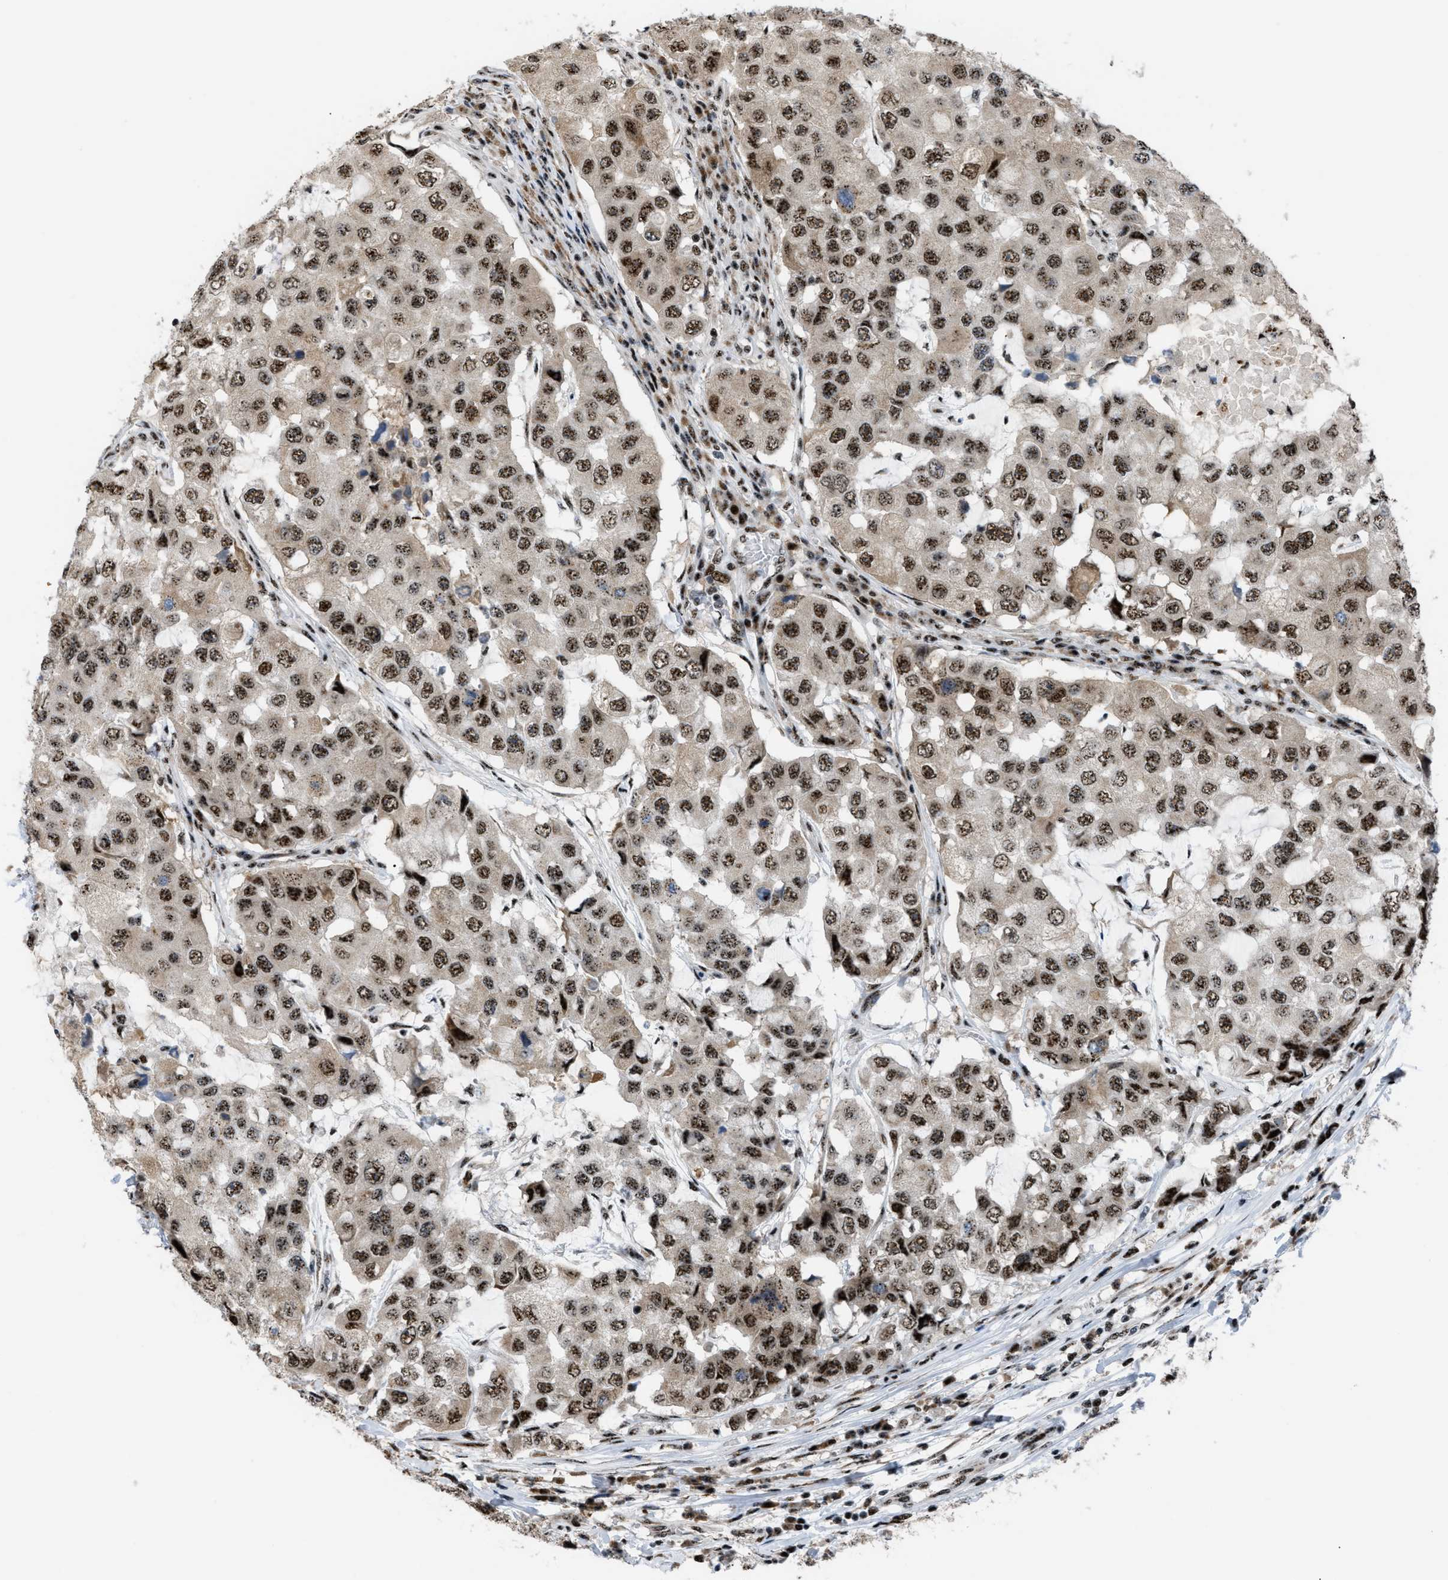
{"staining": {"intensity": "moderate", "quantity": ">75%", "location": "cytoplasmic/membranous,nuclear"}, "tissue": "breast cancer", "cell_type": "Tumor cells", "image_type": "cancer", "snomed": [{"axis": "morphology", "description": "Duct carcinoma"}, {"axis": "topography", "description": "Breast"}], "caption": "An immunohistochemistry (IHC) histopathology image of neoplastic tissue is shown. Protein staining in brown highlights moderate cytoplasmic/membranous and nuclear positivity in breast cancer within tumor cells.", "gene": "CDR2", "patient": {"sex": "female", "age": 27}}